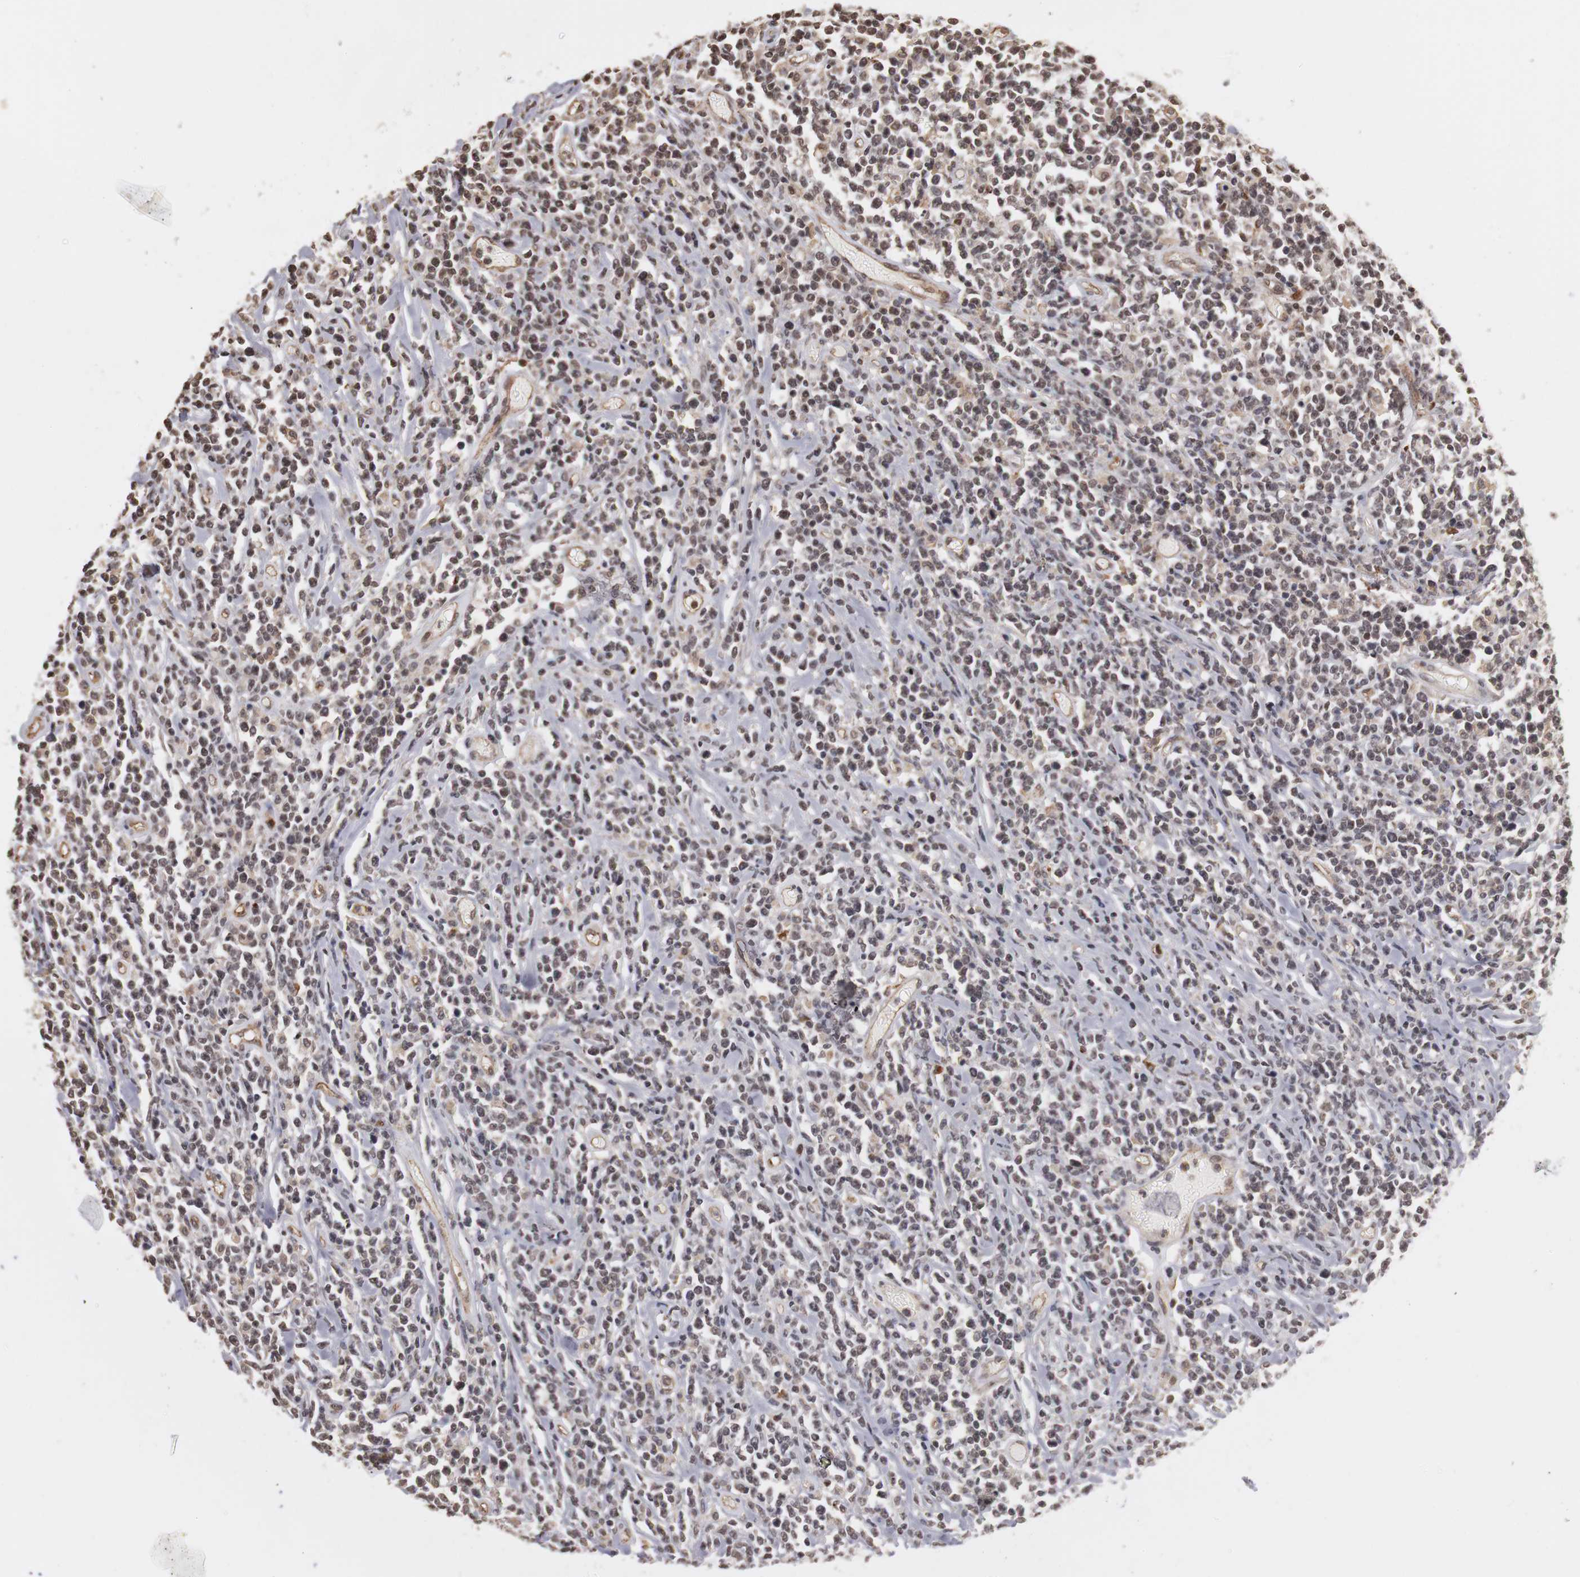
{"staining": {"intensity": "weak", "quantity": "<25%", "location": "cytoplasmic/membranous,nuclear"}, "tissue": "lymphoma", "cell_type": "Tumor cells", "image_type": "cancer", "snomed": [{"axis": "morphology", "description": "Malignant lymphoma, non-Hodgkin's type, High grade"}, {"axis": "topography", "description": "Colon"}], "caption": "Immunohistochemical staining of lymphoma reveals no significant expression in tumor cells.", "gene": "PLEKHA1", "patient": {"sex": "male", "age": 82}}